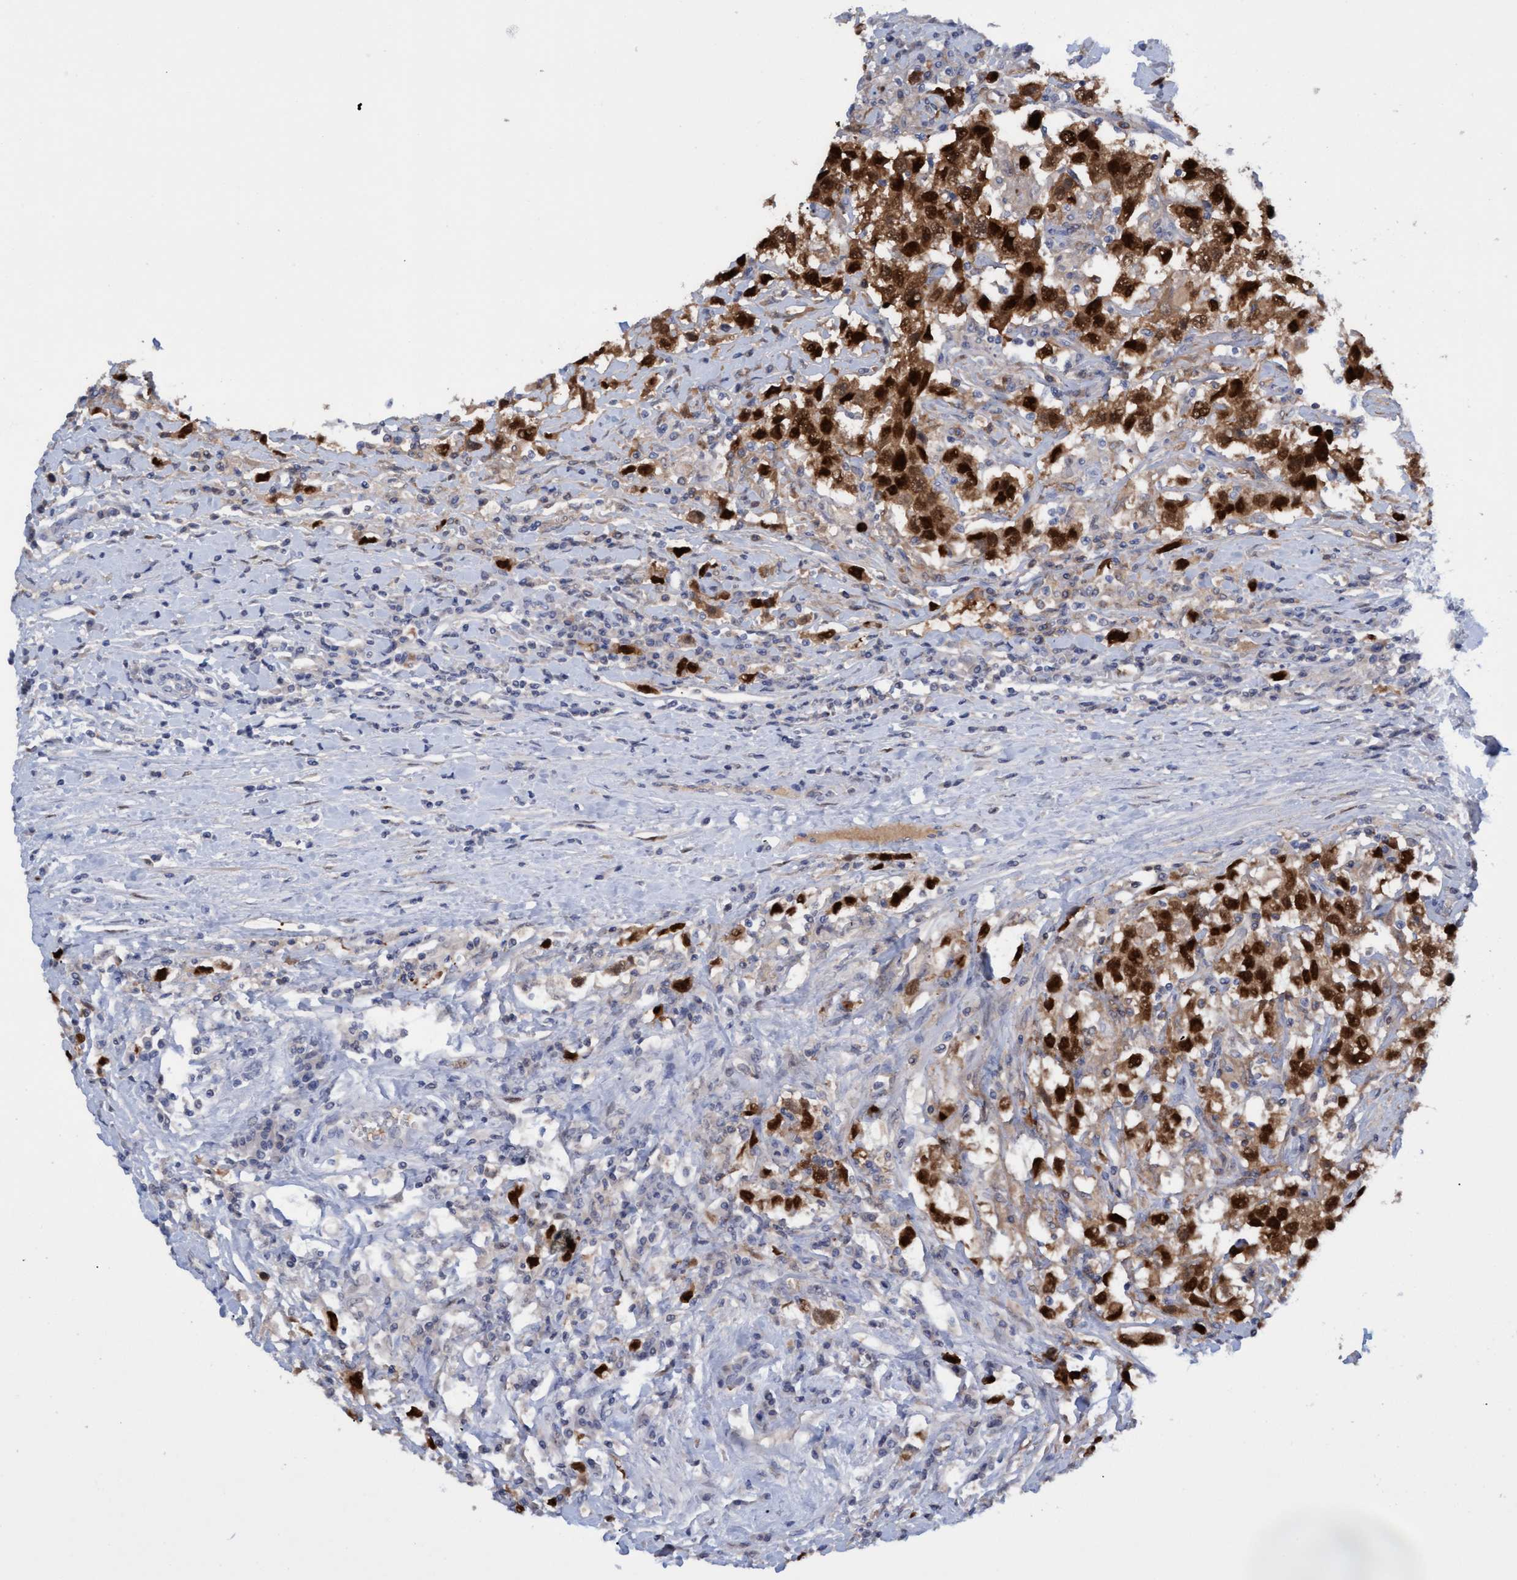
{"staining": {"intensity": "strong", "quantity": ">75%", "location": "cytoplasmic/membranous,nuclear"}, "tissue": "testis cancer", "cell_type": "Tumor cells", "image_type": "cancer", "snomed": [{"axis": "morphology", "description": "Seminoma, NOS"}, {"axis": "topography", "description": "Testis"}], "caption": "Strong cytoplasmic/membranous and nuclear positivity is seen in approximately >75% of tumor cells in testis cancer (seminoma).", "gene": "PINX1", "patient": {"sex": "male", "age": 41}}